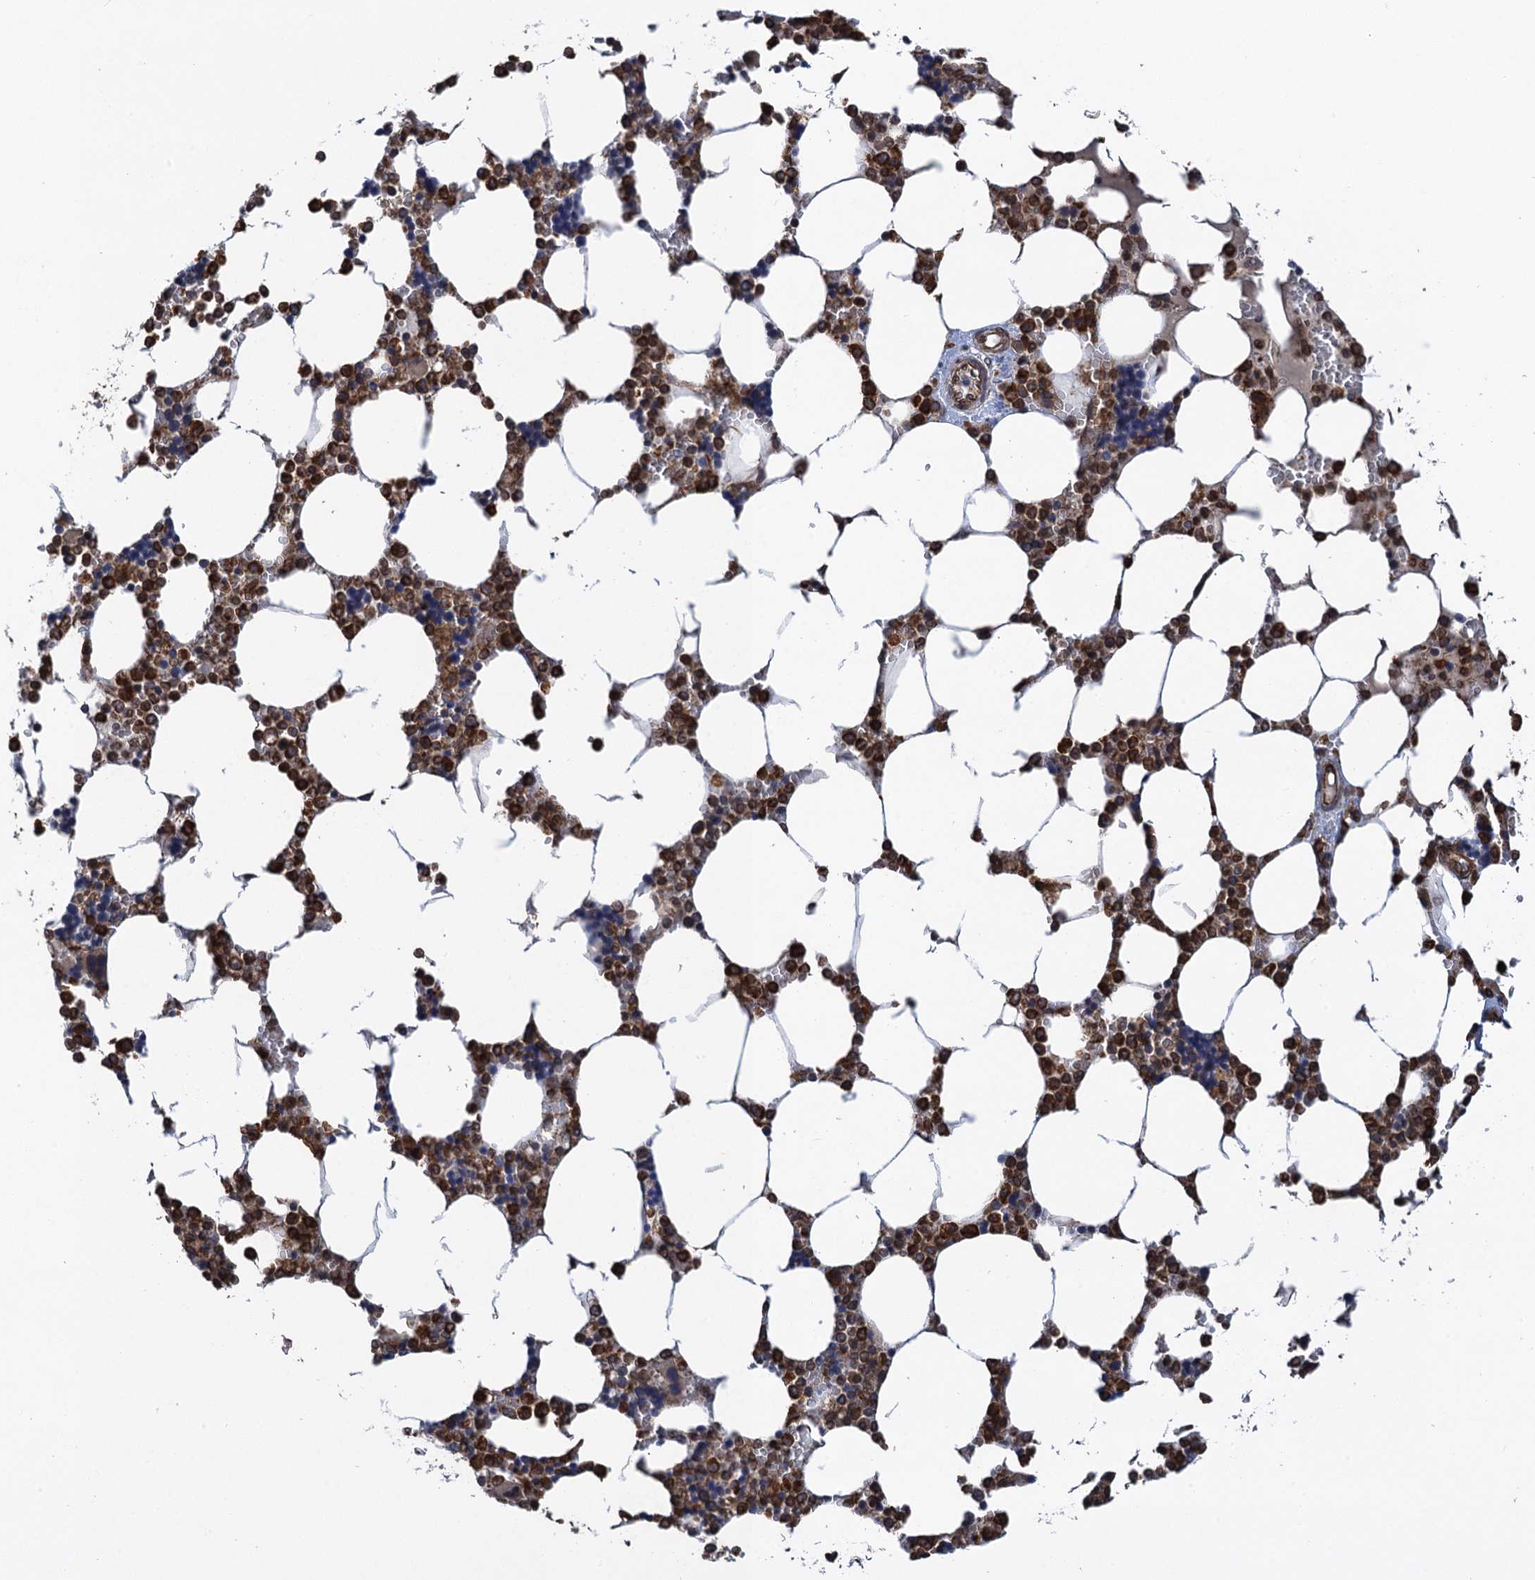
{"staining": {"intensity": "strong", "quantity": "25%-75%", "location": "cytoplasmic/membranous"}, "tissue": "bone marrow", "cell_type": "Hematopoietic cells", "image_type": "normal", "snomed": [{"axis": "morphology", "description": "Normal tissue, NOS"}, {"axis": "topography", "description": "Bone marrow"}], "caption": "Hematopoietic cells show high levels of strong cytoplasmic/membranous positivity in approximately 25%-75% of cells in normal human bone marrow.", "gene": "ARMC5", "patient": {"sex": "male", "age": 64}}